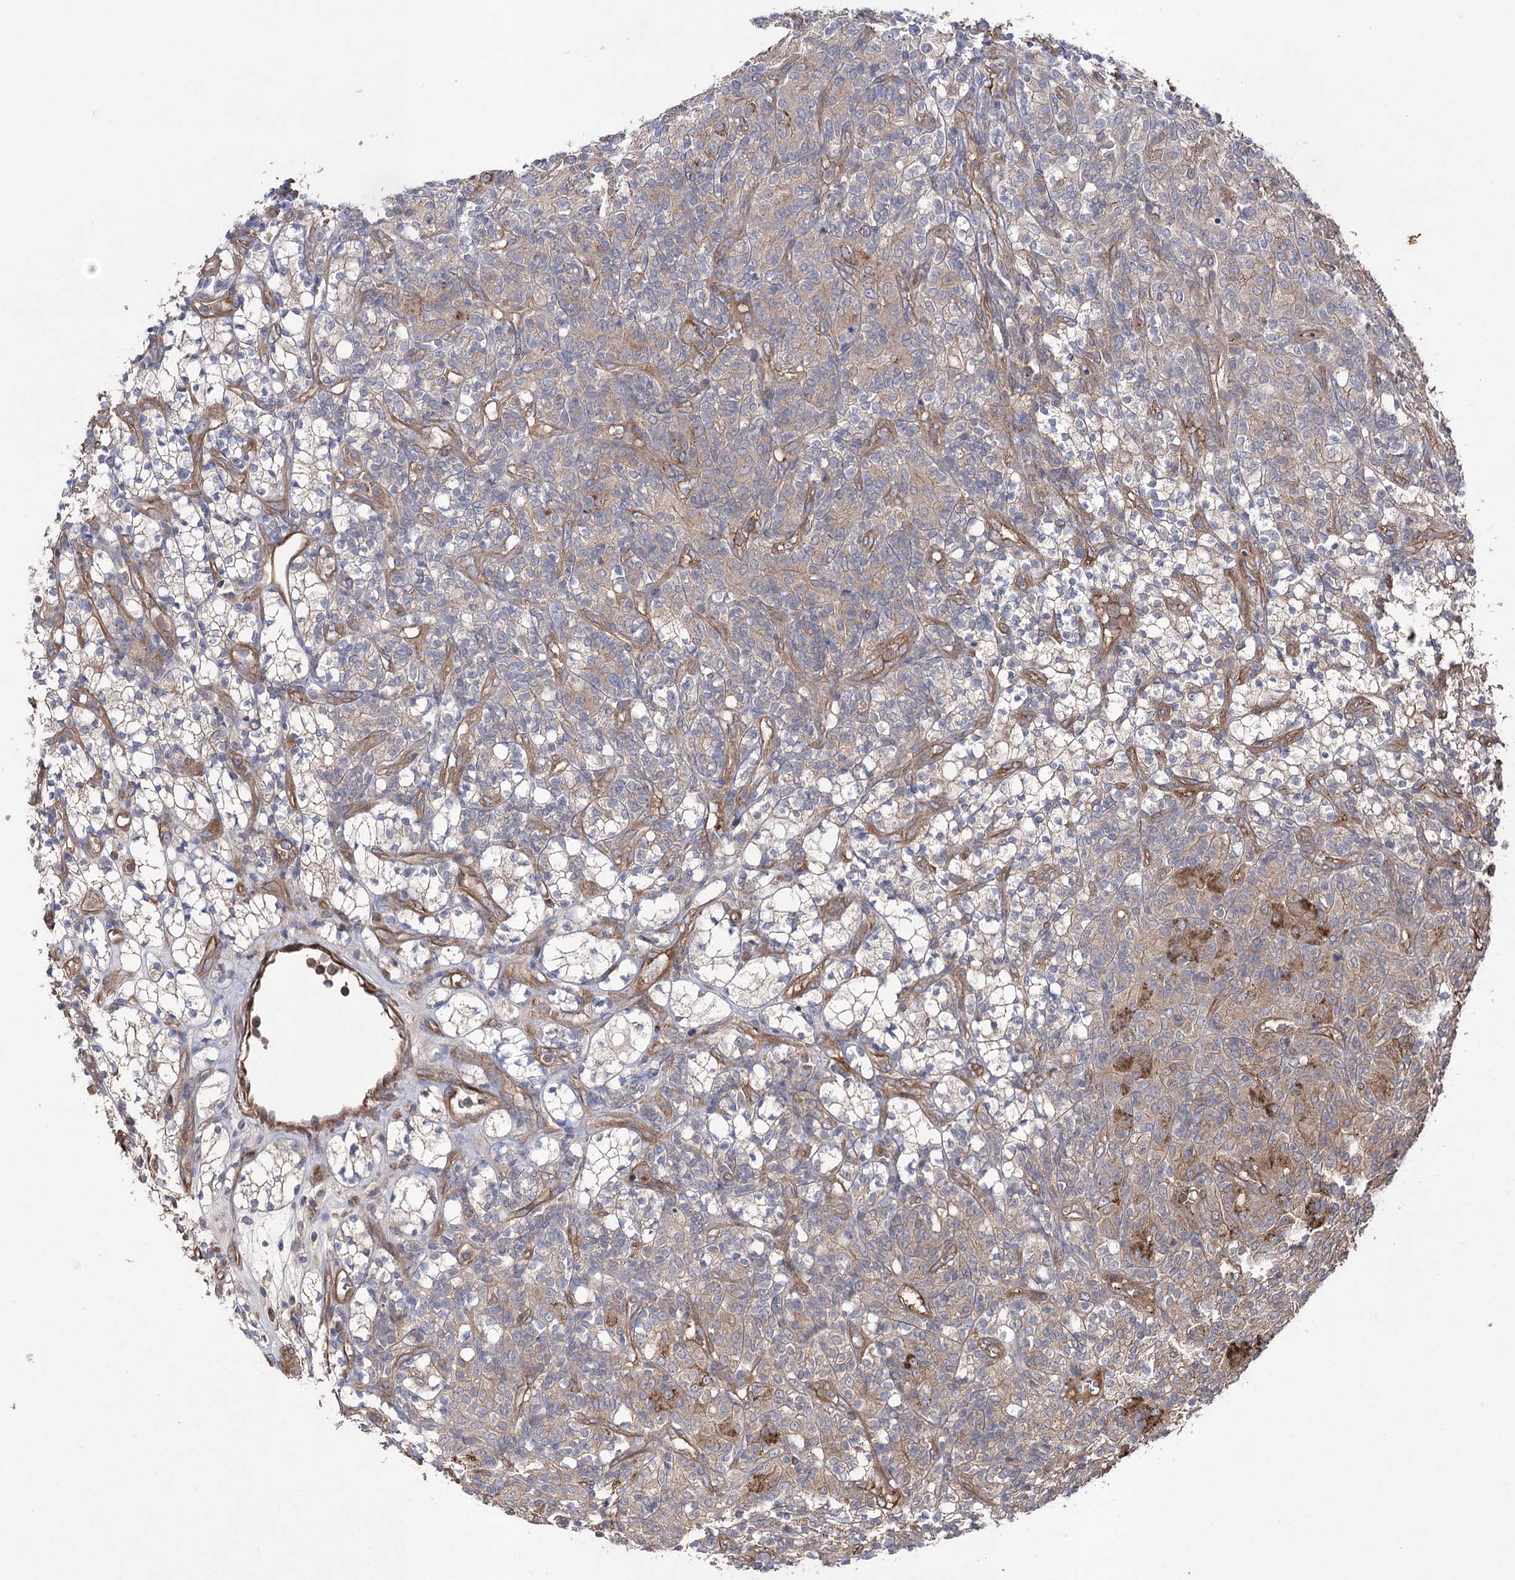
{"staining": {"intensity": "weak", "quantity": "25%-75%", "location": "cytoplasmic/membranous"}, "tissue": "renal cancer", "cell_type": "Tumor cells", "image_type": "cancer", "snomed": [{"axis": "morphology", "description": "Adenocarcinoma, NOS"}, {"axis": "topography", "description": "Kidney"}], "caption": "Weak cytoplasmic/membranous expression for a protein is appreciated in about 25%-75% of tumor cells of renal adenocarcinoma using immunohistochemistry.", "gene": "LARS2", "patient": {"sex": "male", "age": 77}}